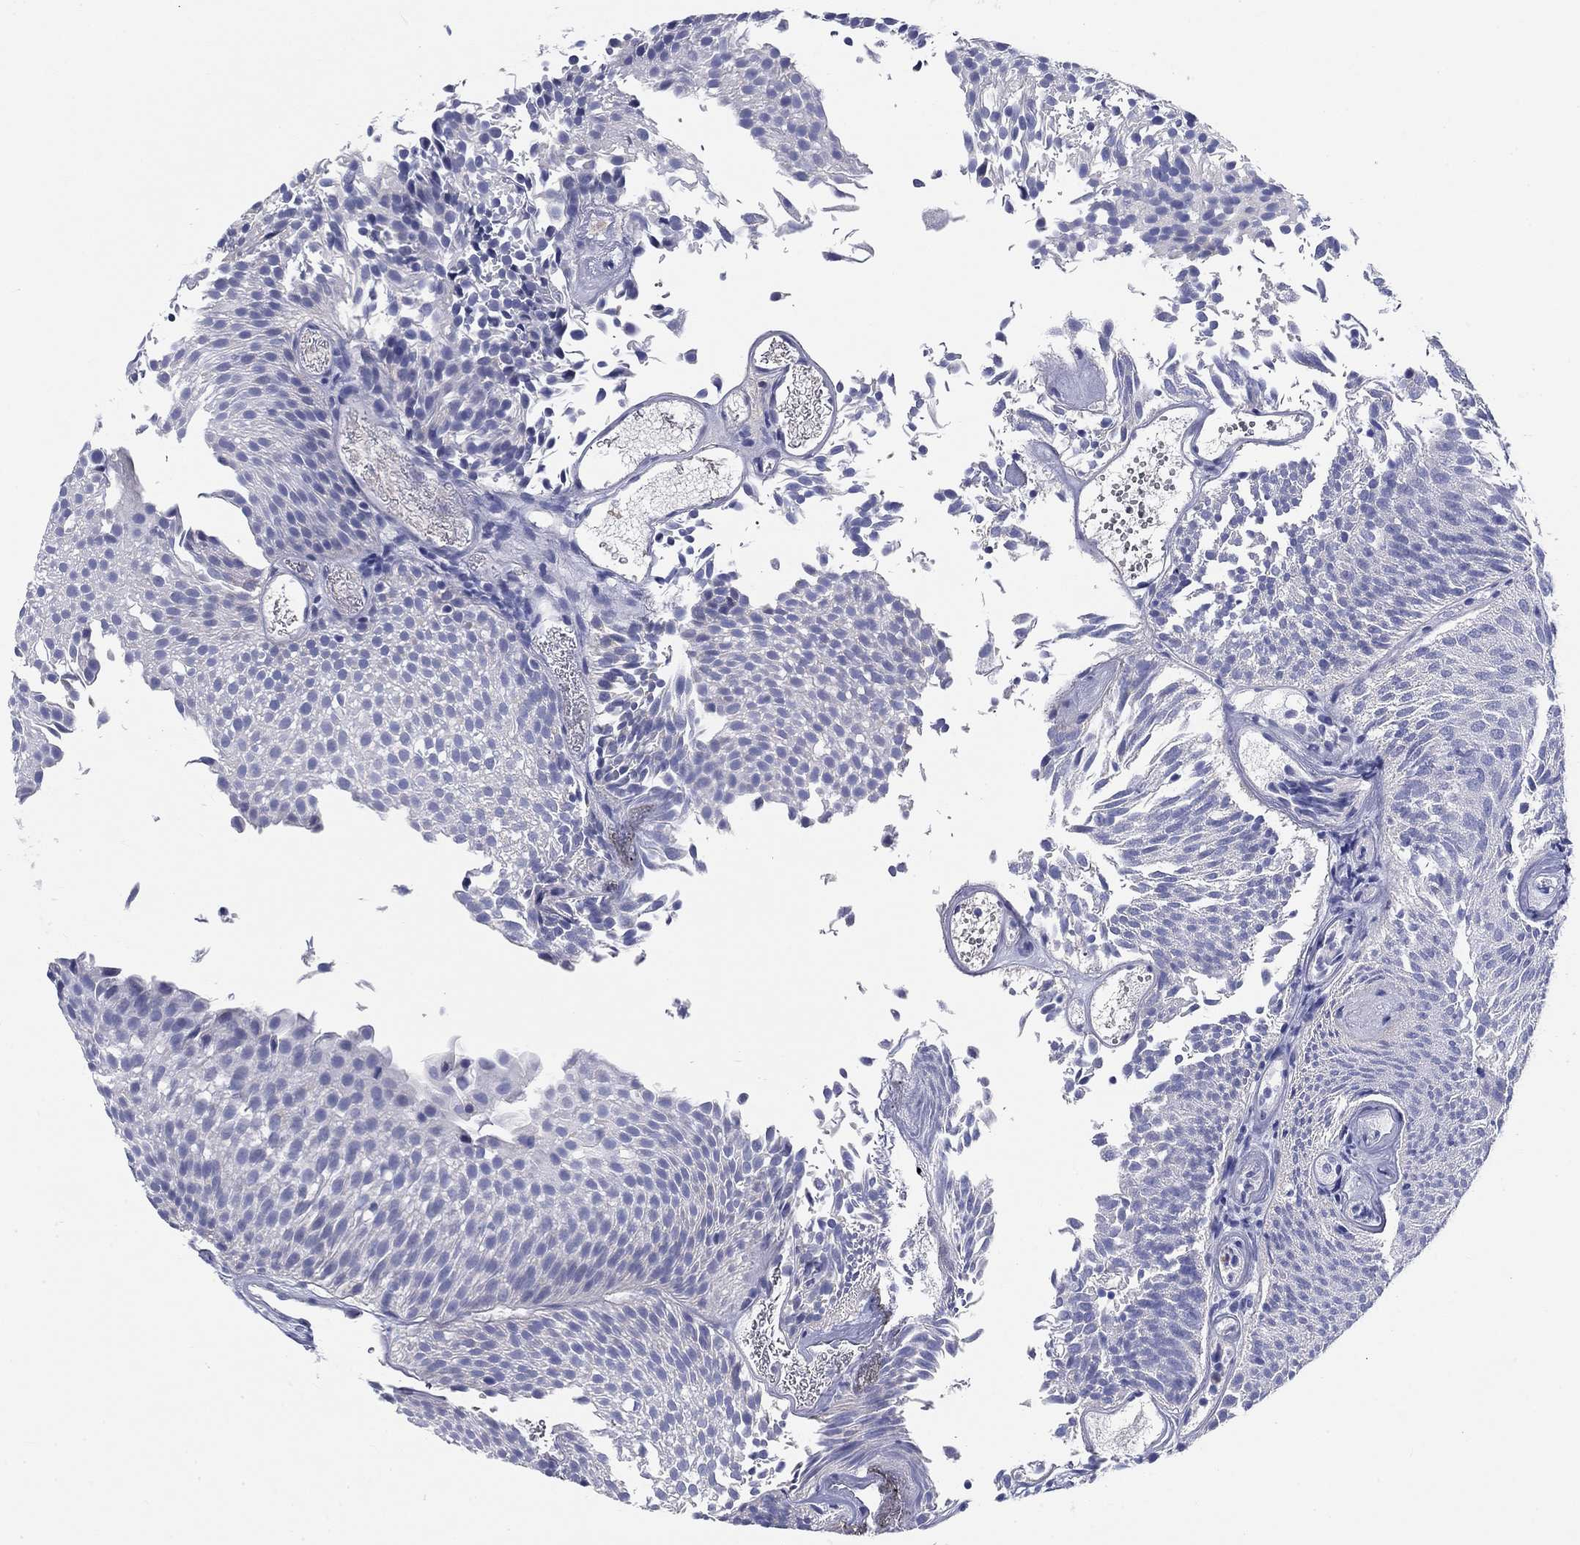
{"staining": {"intensity": "negative", "quantity": "none", "location": "none"}, "tissue": "urothelial cancer", "cell_type": "Tumor cells", "image_type": "cancer", "snomed": [{"axis": "morphology", "description": "Urothelial carcinoma, Low grade"}, {"axis": "topography", "description": "Urinary bladder"}], "caption": "DAB immunohistochemical staining of urothelial cancer displays no significant positivity in tumor cells.", "gene": "CD40LG", "patient": {"sex": "male", "age": 52}}